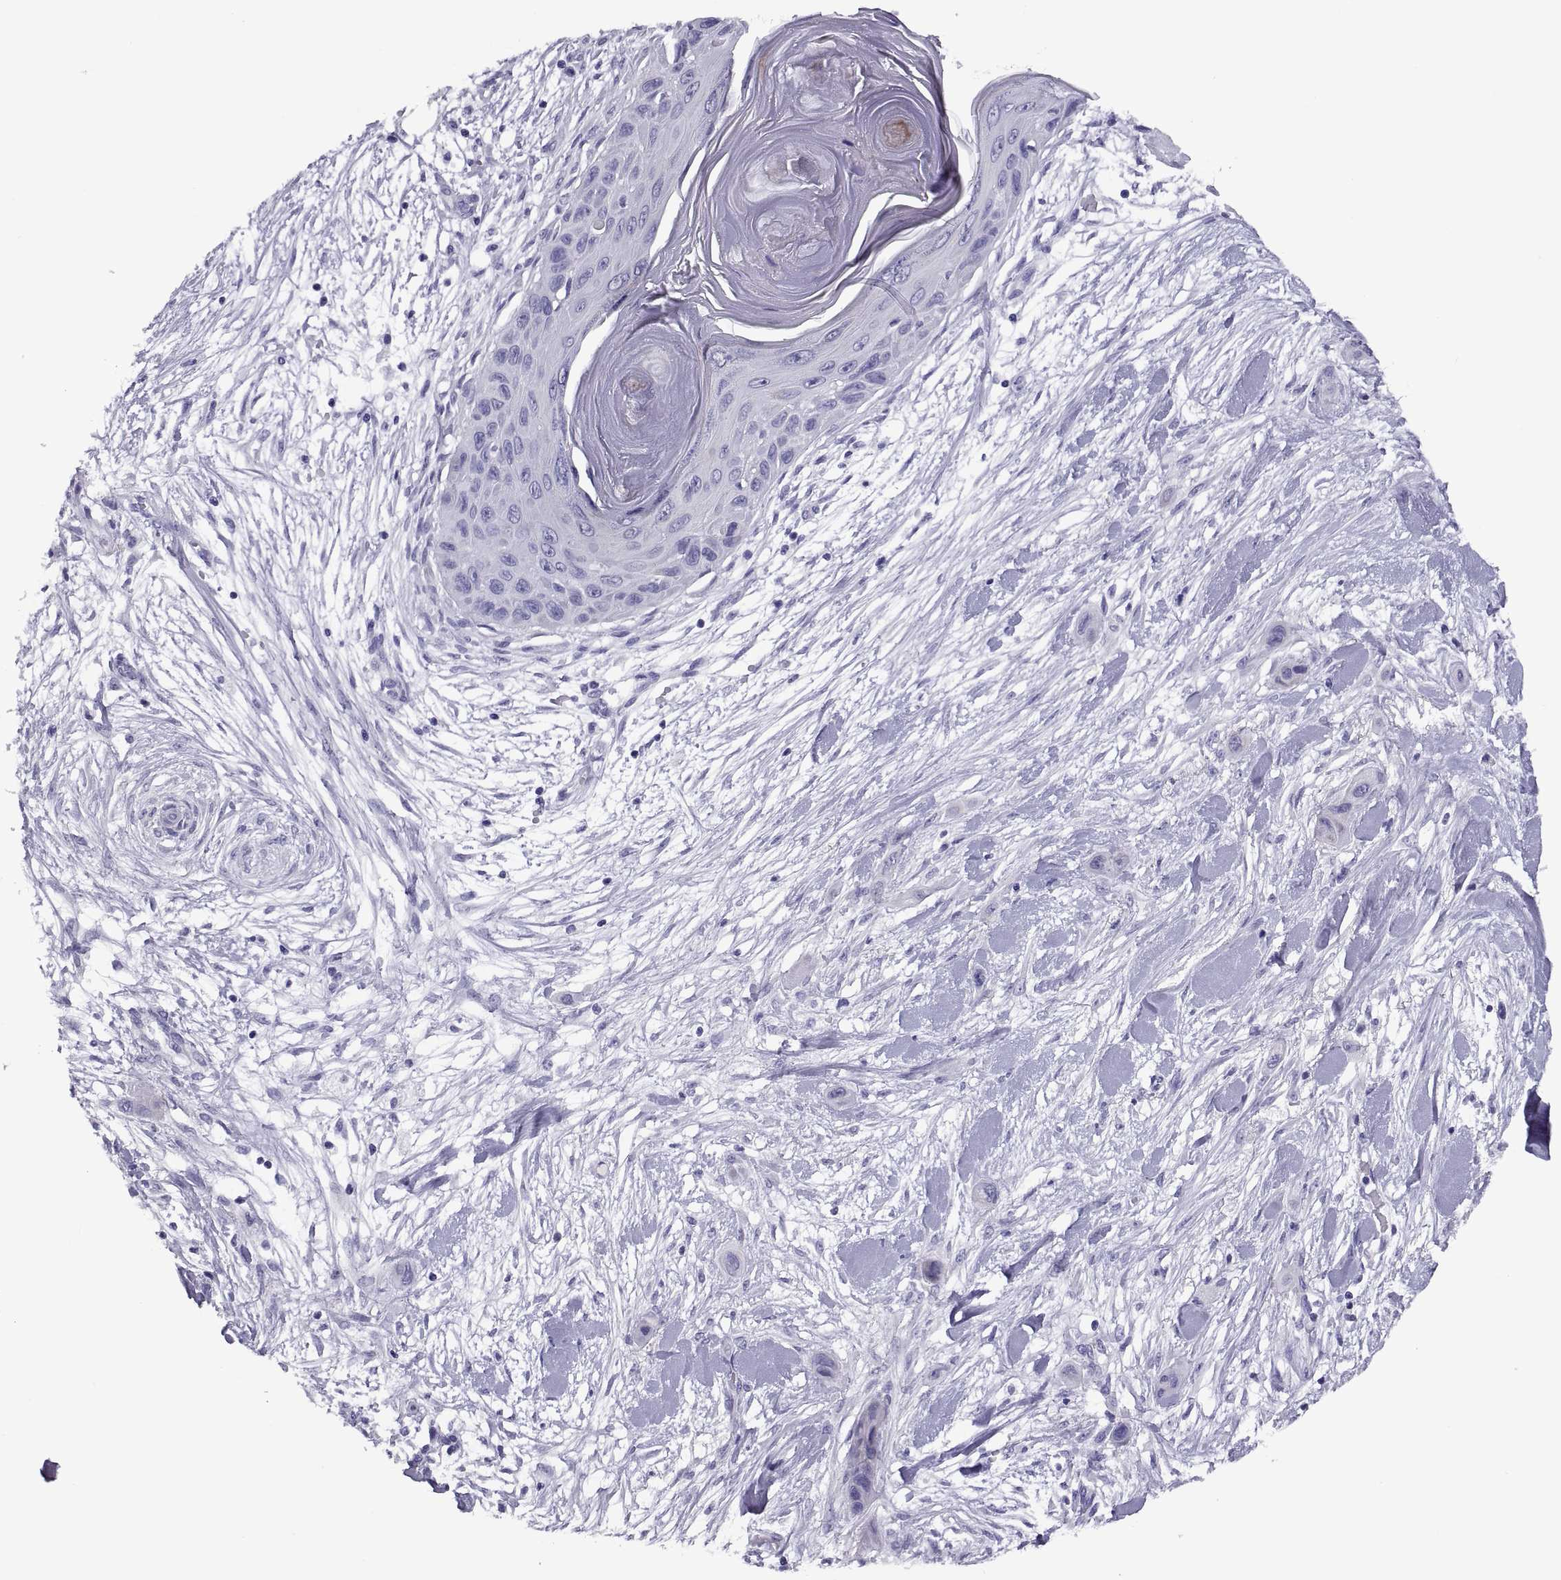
{"staining": {"intensity": "negative", "quantity": "none", "location": "none"}, "tissue": "skin cancer", "cell_type": "Tumor cells", "image_type": "cancer", "snomed": [{"axis": "morphology", "description": "Squamous cell carcinoma, NOS"}, {"axis": "topography", "description": "Skin"}], "caption": "Immunohistochemistry (IHC) photomicrograph of squamous cell carcinoma (skin) stained for a protein (brown), which reveals no expression in tumor cells.", "gene": "RGS20", "patient": {"sex": "male", "age": 79}}